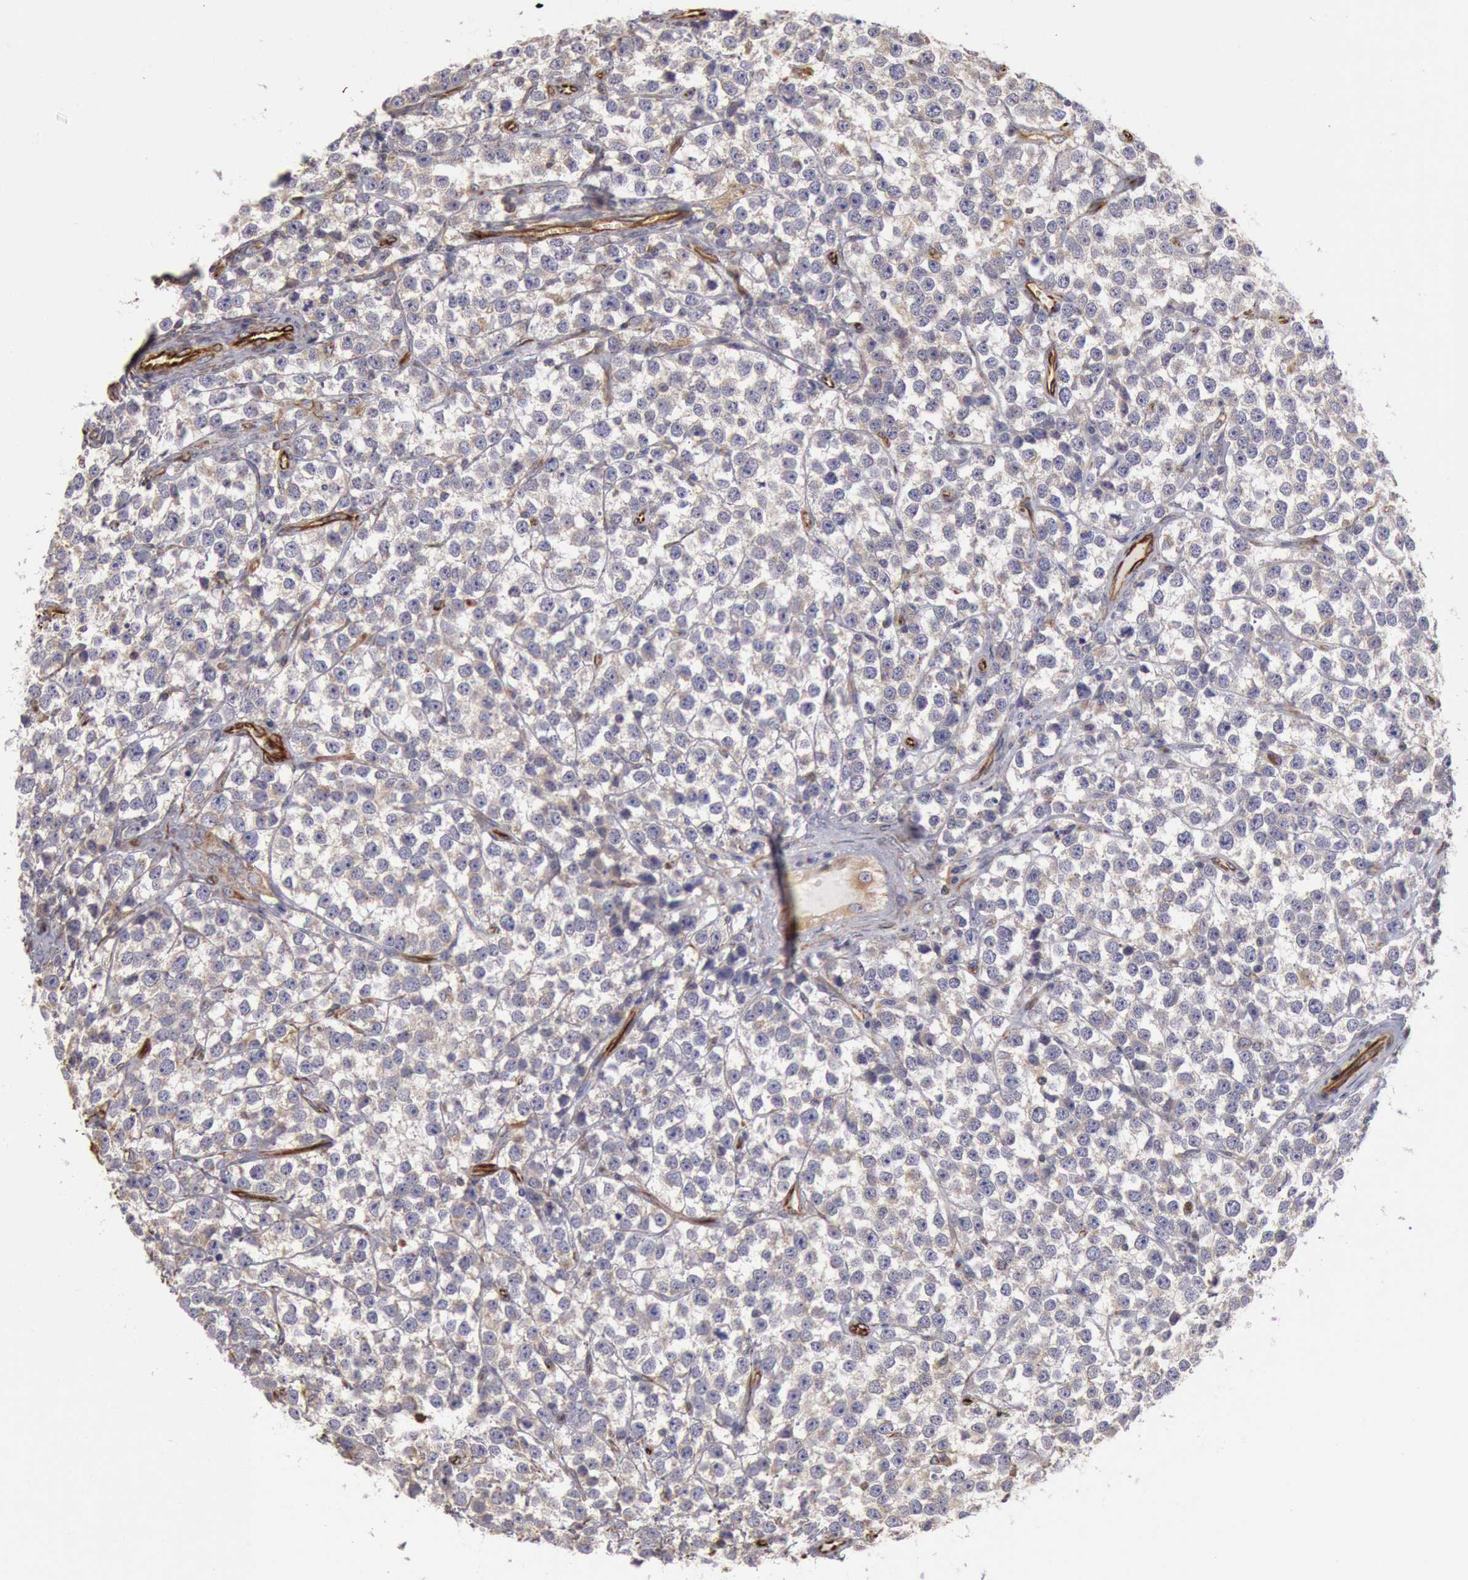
{"staining": {"intensity": "weak", "quantity": "25%-75%", "location": "cytoplasmic/membranous"}, "tissue": "testis cancer", "cell_type": "Tumor cells", "image_type": "cancer", "snomed": [{"axis": "morphology", "description": "Seminoma, NOS"}, {"axis": "topography", "description": "Testis"}], "caption": "Testis seminoma tissue reveals weak cytoplasmic/membranous positivity in approximately 25%-75% of tumor cells, visualized by immunohistochemistry.", "gene": "RNF139", "patient": {"sex": "male", "age": 25}}